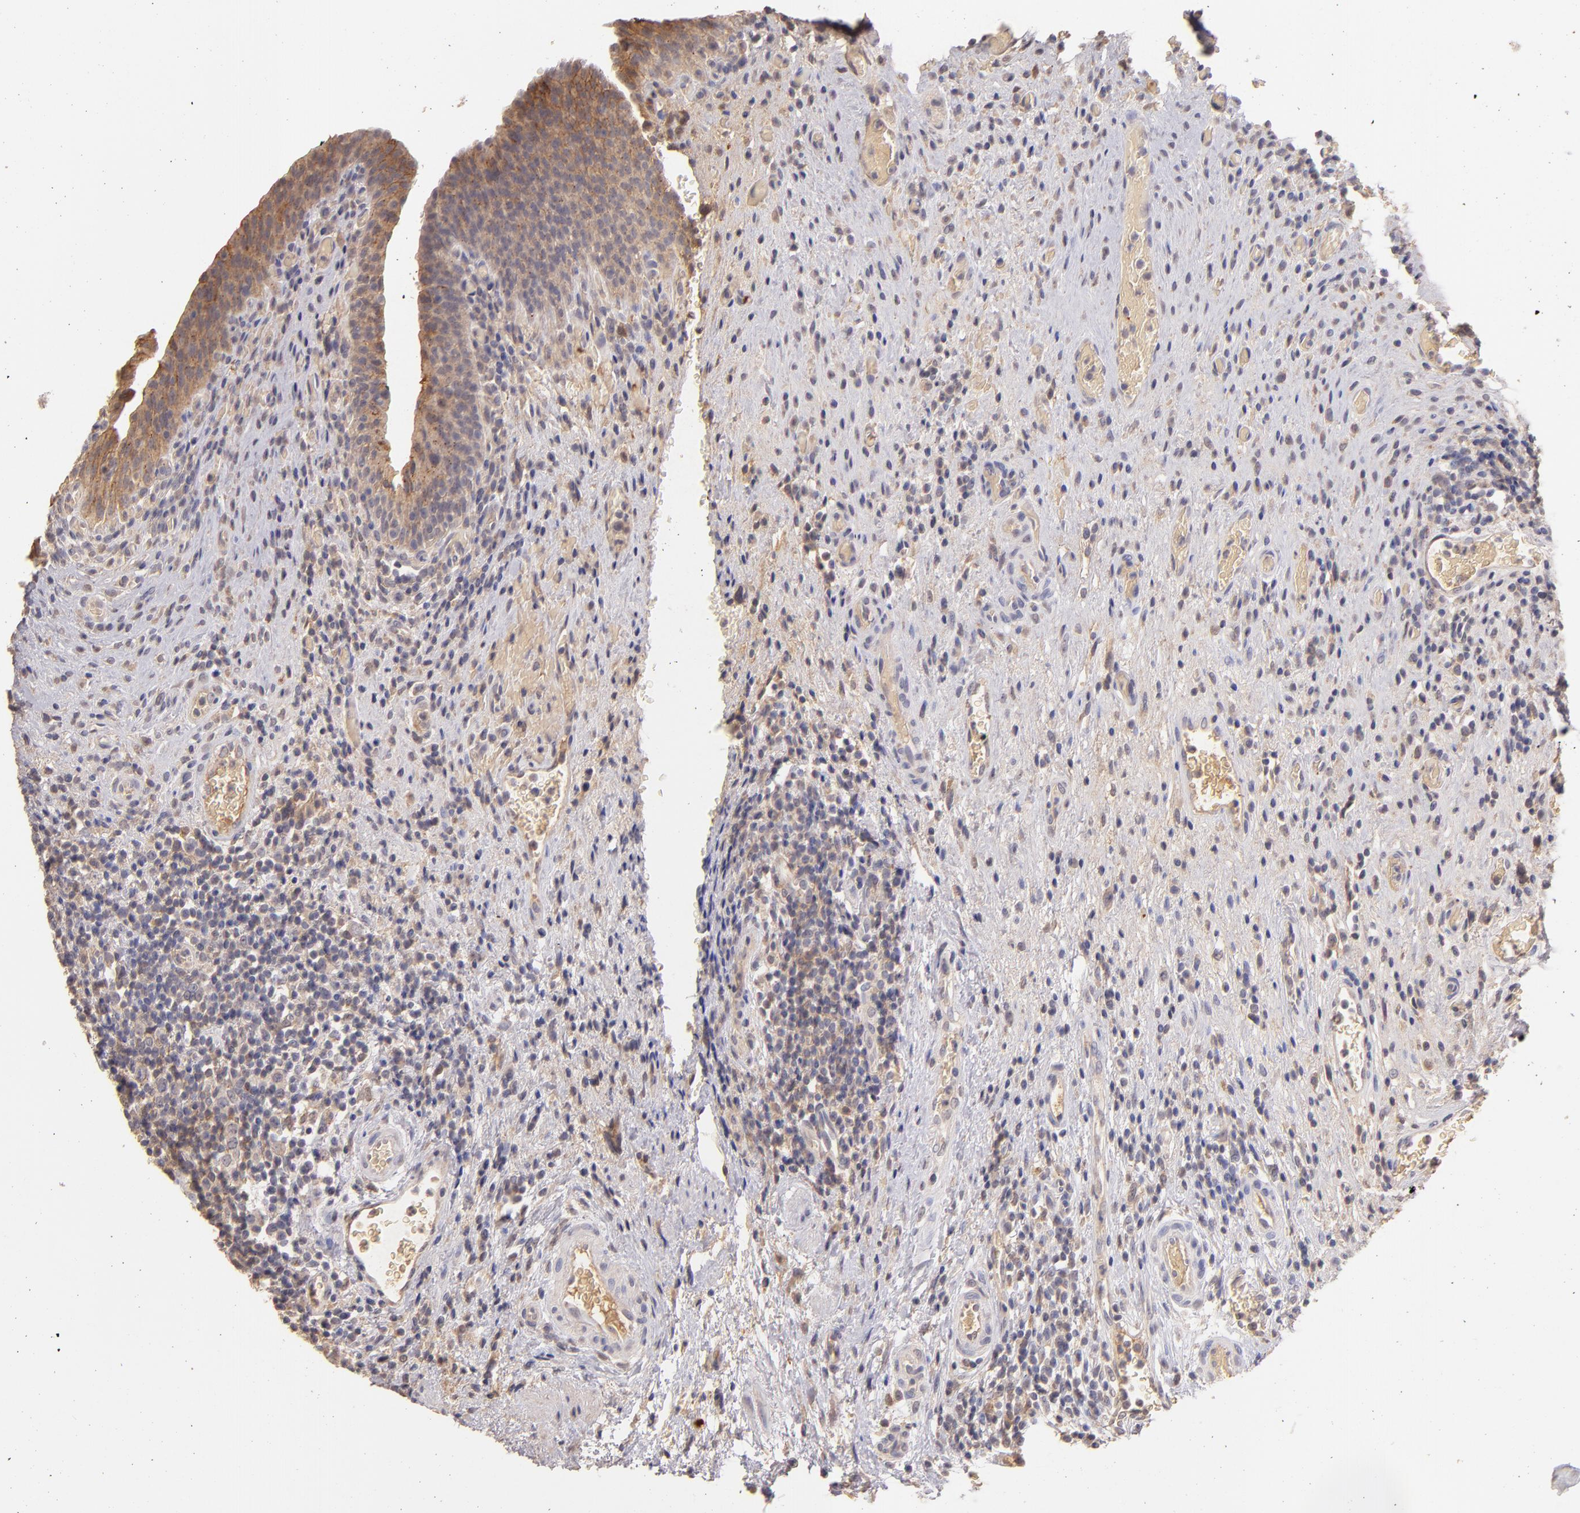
{"staining": {"intensity": "moderate", "quantity": ">75%", "location": "cytoplasmic/membranous"}, "tissue": "urinary bladder", "cell_type": "Urothelial cells", "image_type": "normal", "snomed": [{"axis": "morphology", "description": "Normal tissue, NOS"}, {"axis": "morphology", "description": "Urothelial carcinoma, High grade"}, {"axis": "topography", "description": "Urinary bladder"}], "caption": "Brown immunohistochemical staining in normal urinary bladder shows moderate cytoplasmic/membranous positivity in about >75% of urothelial cells. The staining was performed using DAB, with brown indicating positive protein expression. Nuclei are stained blue with hematoxylin.", "gene": "SERPINC1", "patient": {"sex": "male", "age": 51}}